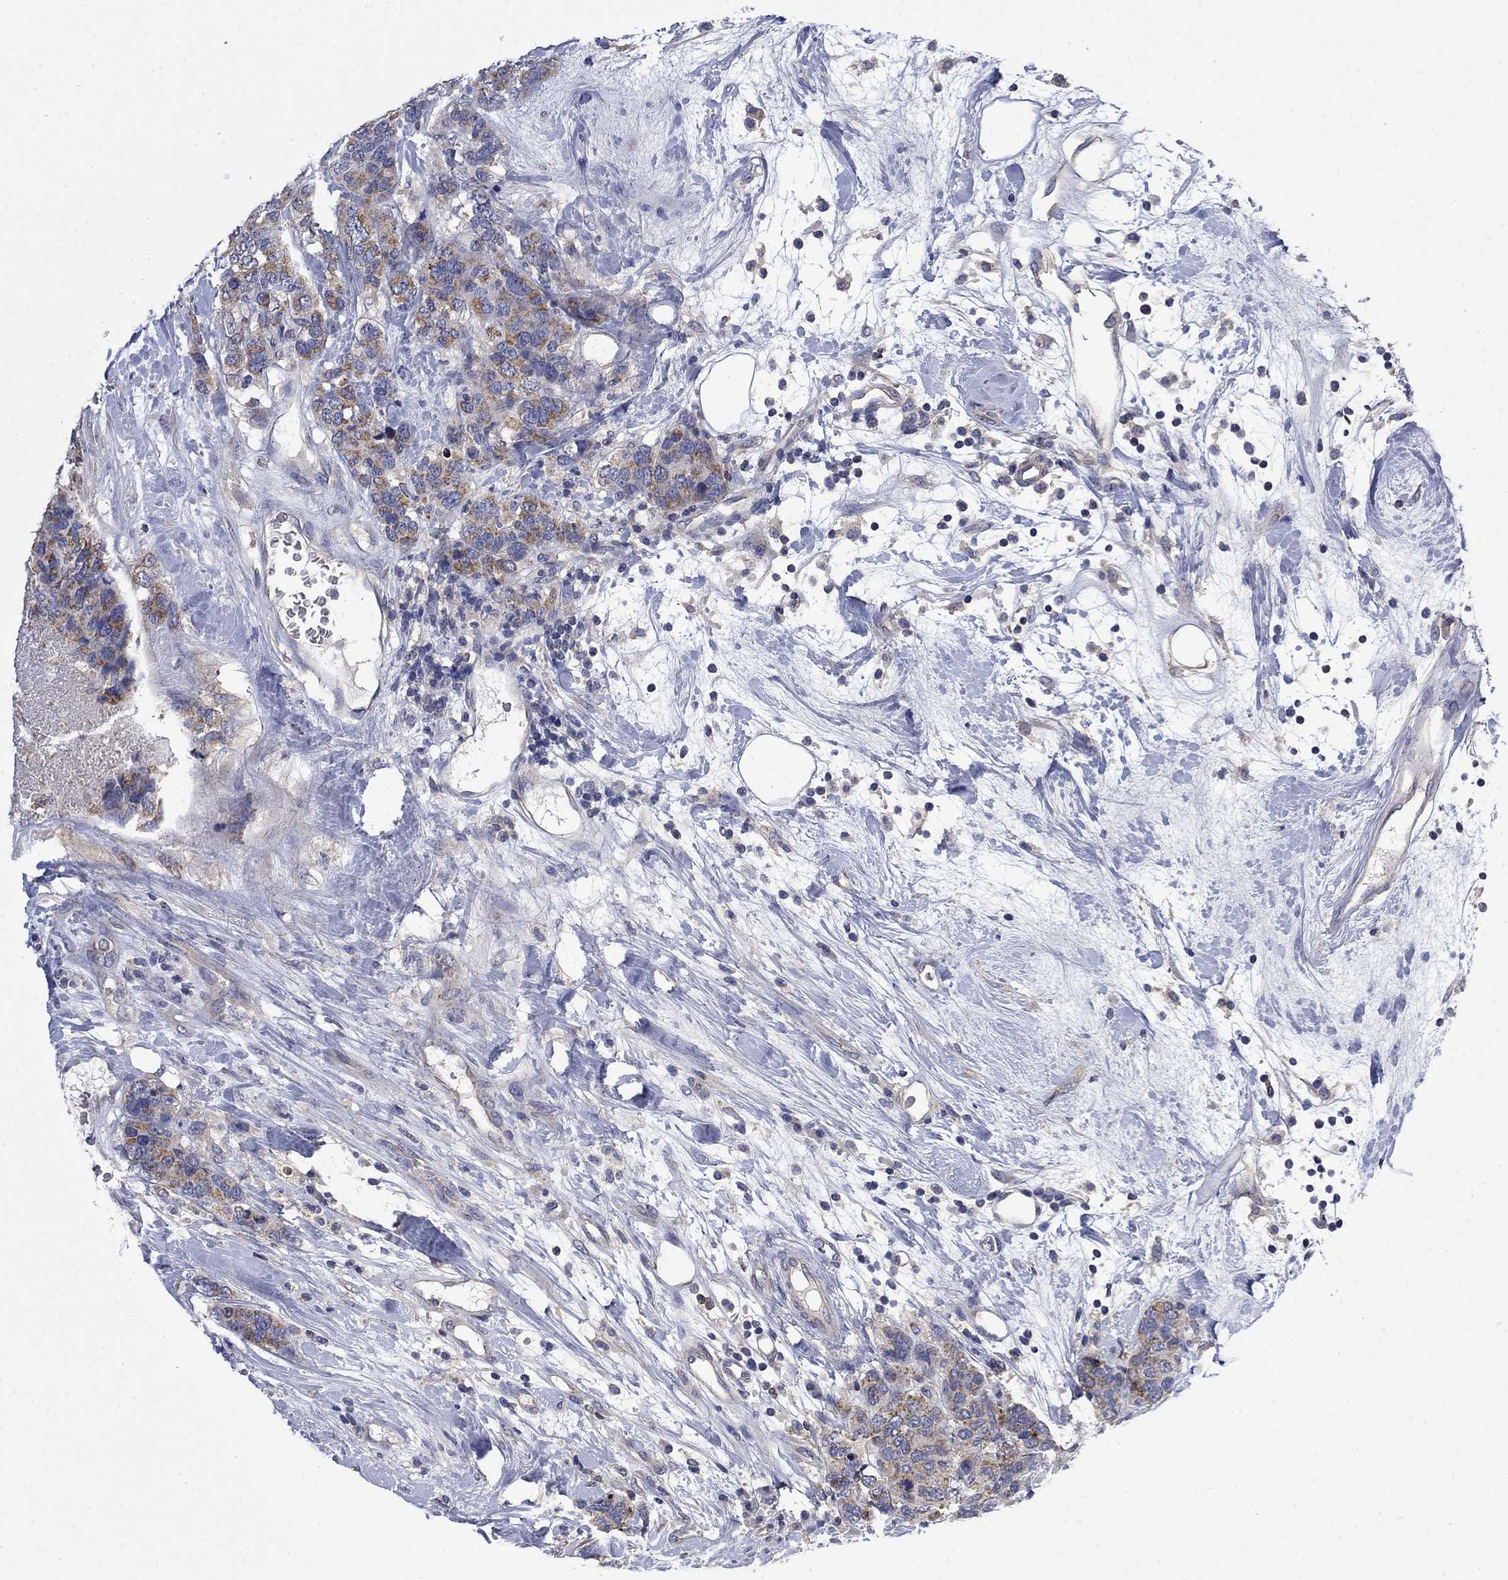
{"staining": {"intensity": "moderate", "quantity": "25%-75%", "location": "cytoplasmic/membranous"}, "tissue": "breast cancer", "cell_type": "Tumor cells", "image_type": "cancer", "snomed": [{"axis": "morphology", "description": "Lobular carcinoma"}, {"axis": "topography", "description": "Breast"}], "caption": "Tumor cells demonstrate medium levels of moderate cytoplasmic/membranous expression in about 25%-75% of cells in breast lobular carcinoma.", "gene": "HSPA12A", "patient": {"sex": "female", "age": 59}}